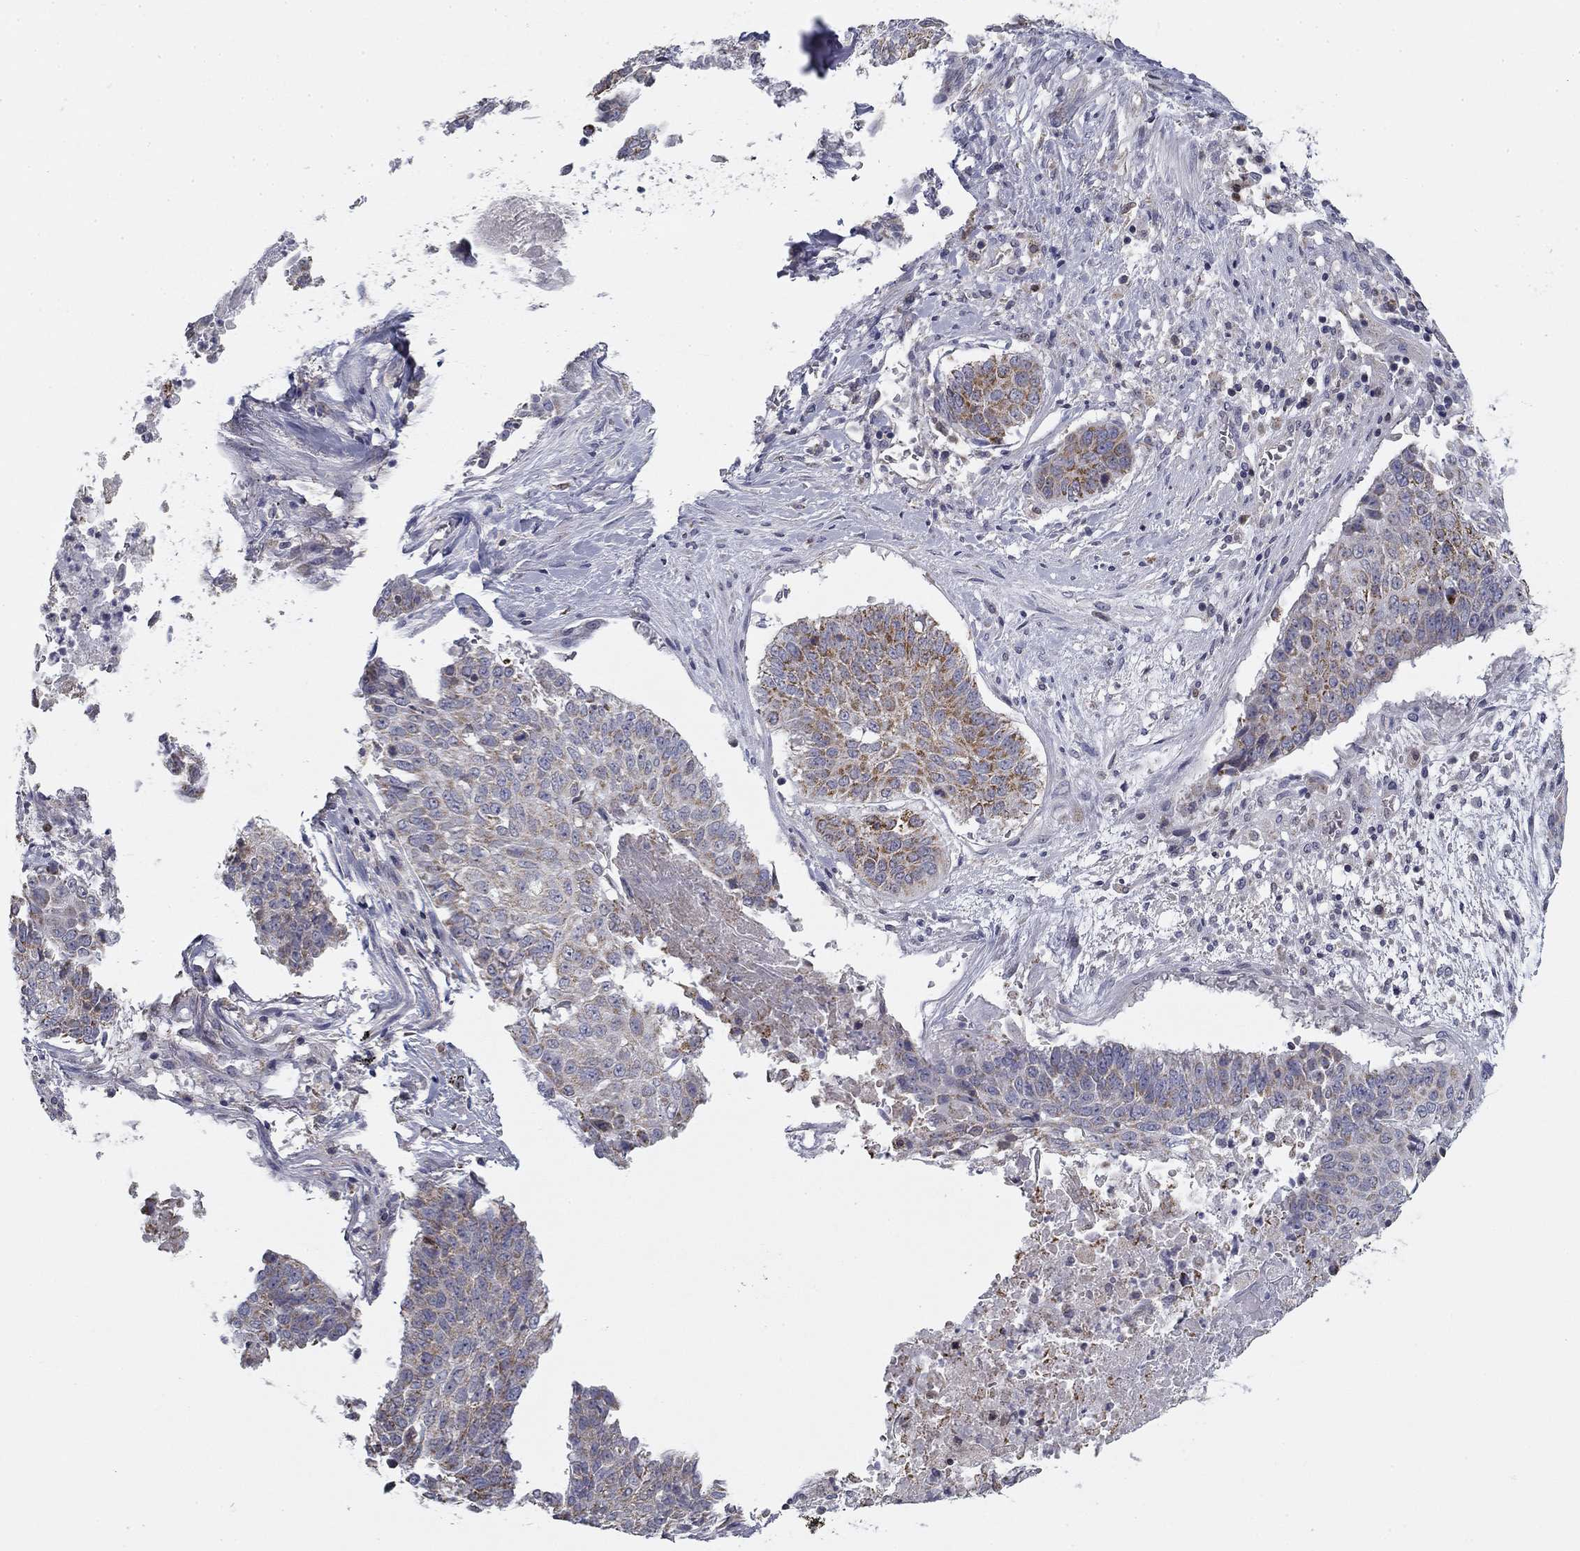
{"staining": {"intensity": "moderate", "quantity": "25%-75%", "location": "cytoplasmic/membranous"}, "tissue": "lung cancer", "cell_type": "Tumor cells", "image_type": "cancer", "snomed": [{"axis": "morphology", "description": "Squamous cell carcinoma, NOS"}, {"axis": "topography", "description": "Lung"}], "caption": "Immunohistochemistry histopathology image of lung cancer stained for a protein (brown), which shows medium levels of moderate cytoplasmic/membranous staining in about 25%-75% of tumor cells.", "gene": "SLC2A9", "patient": {"sex": "male", "age": 64}}